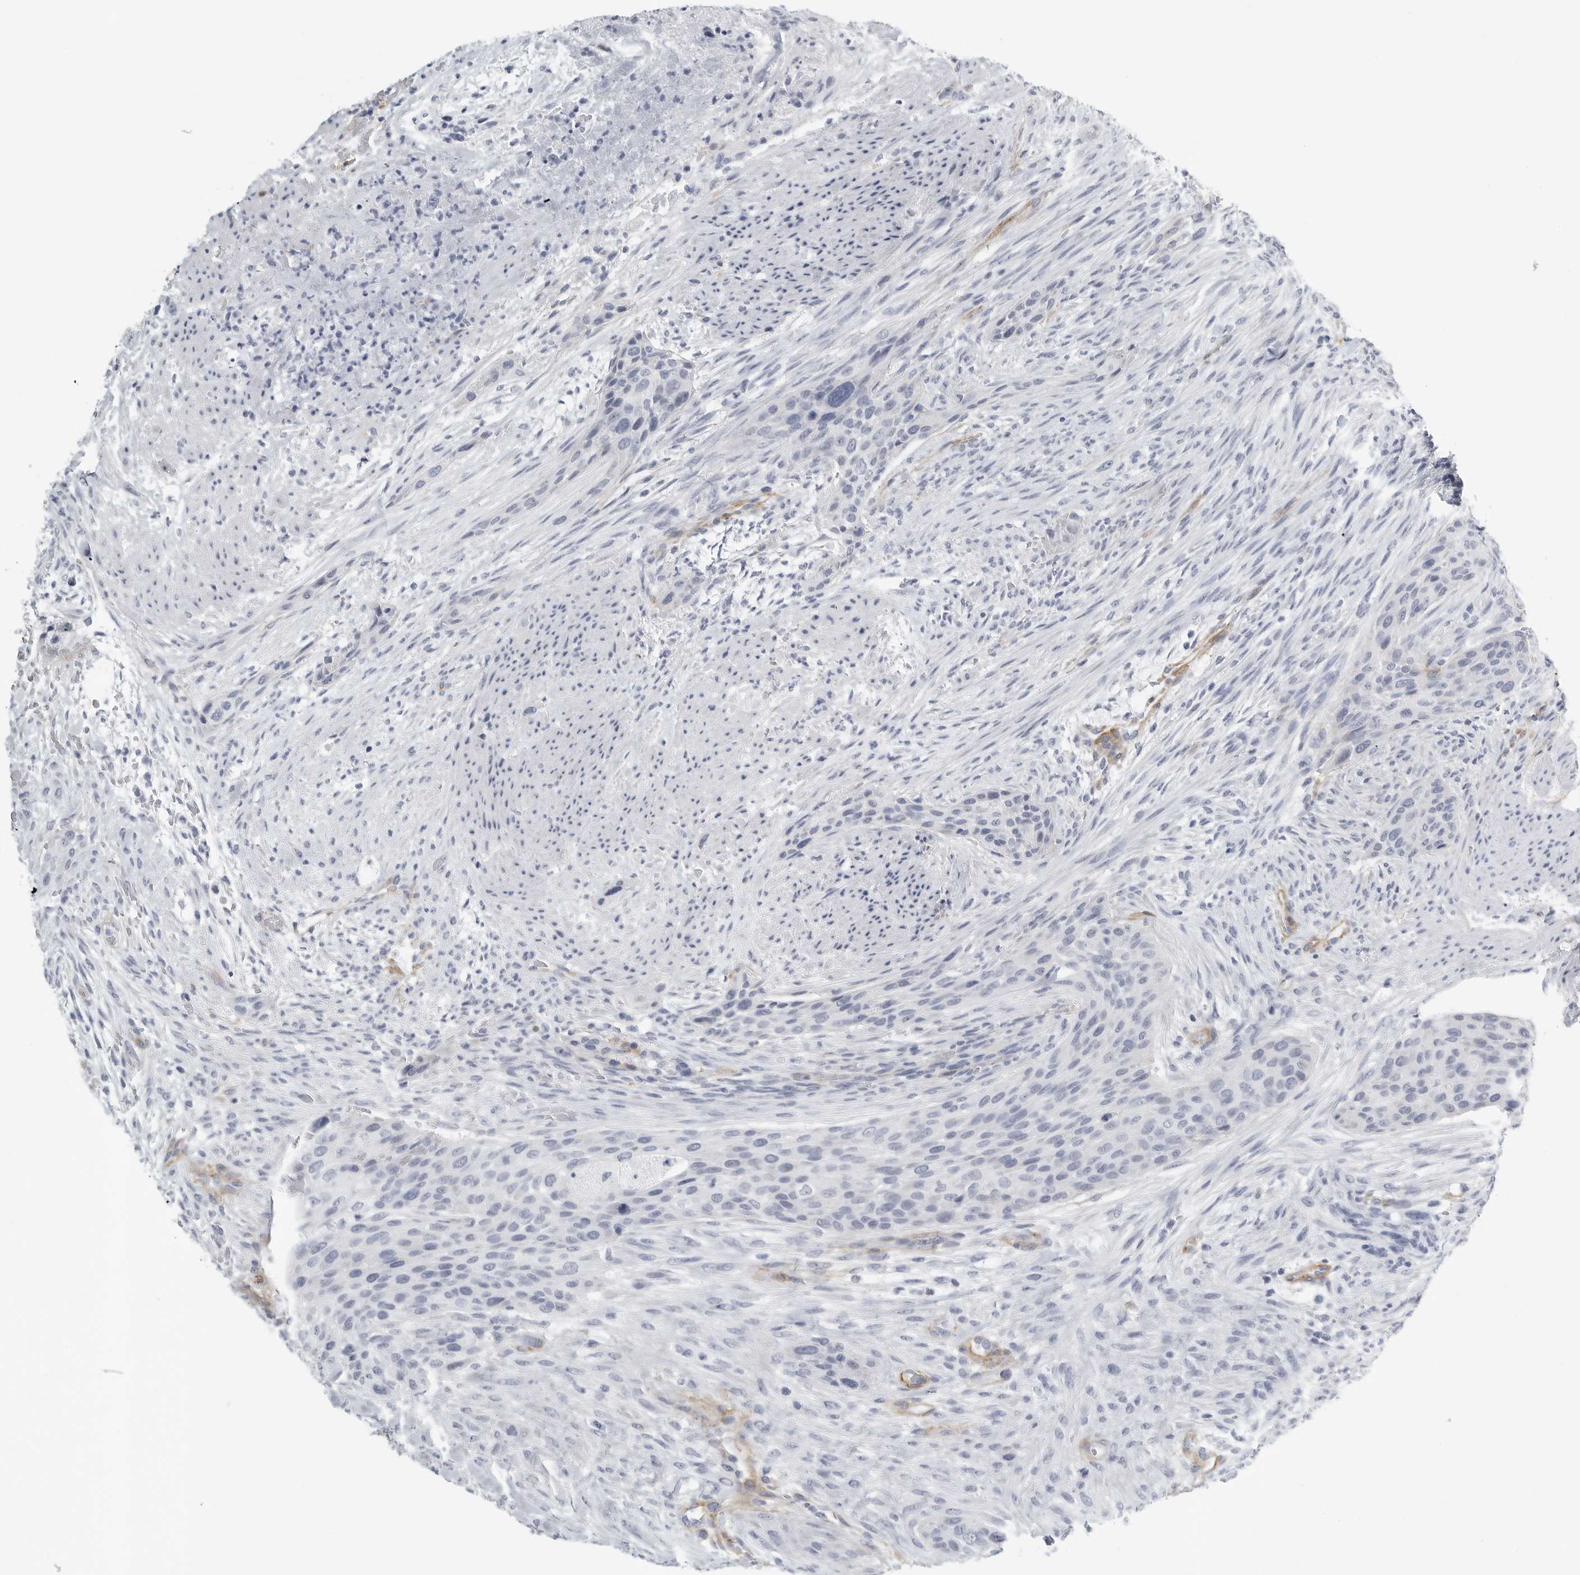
{"staining": {"intensity": "negative", "quantity": "none", "location": "none"}, "tissue": "urothelial cancer", "cell_type": "Tumor cells", "image_type": "cancer", "snomed": [{"axis": "morphology", "description": "Urothelial carcinoma, High grade"}, {"axis": "topography", "description": "Urinary bladder"}], "caption": "Tumor cells are negative for protein expression in human urothelial cancer.", "gene": "TNR", "patient": {"sex": "male", "age": 35}}